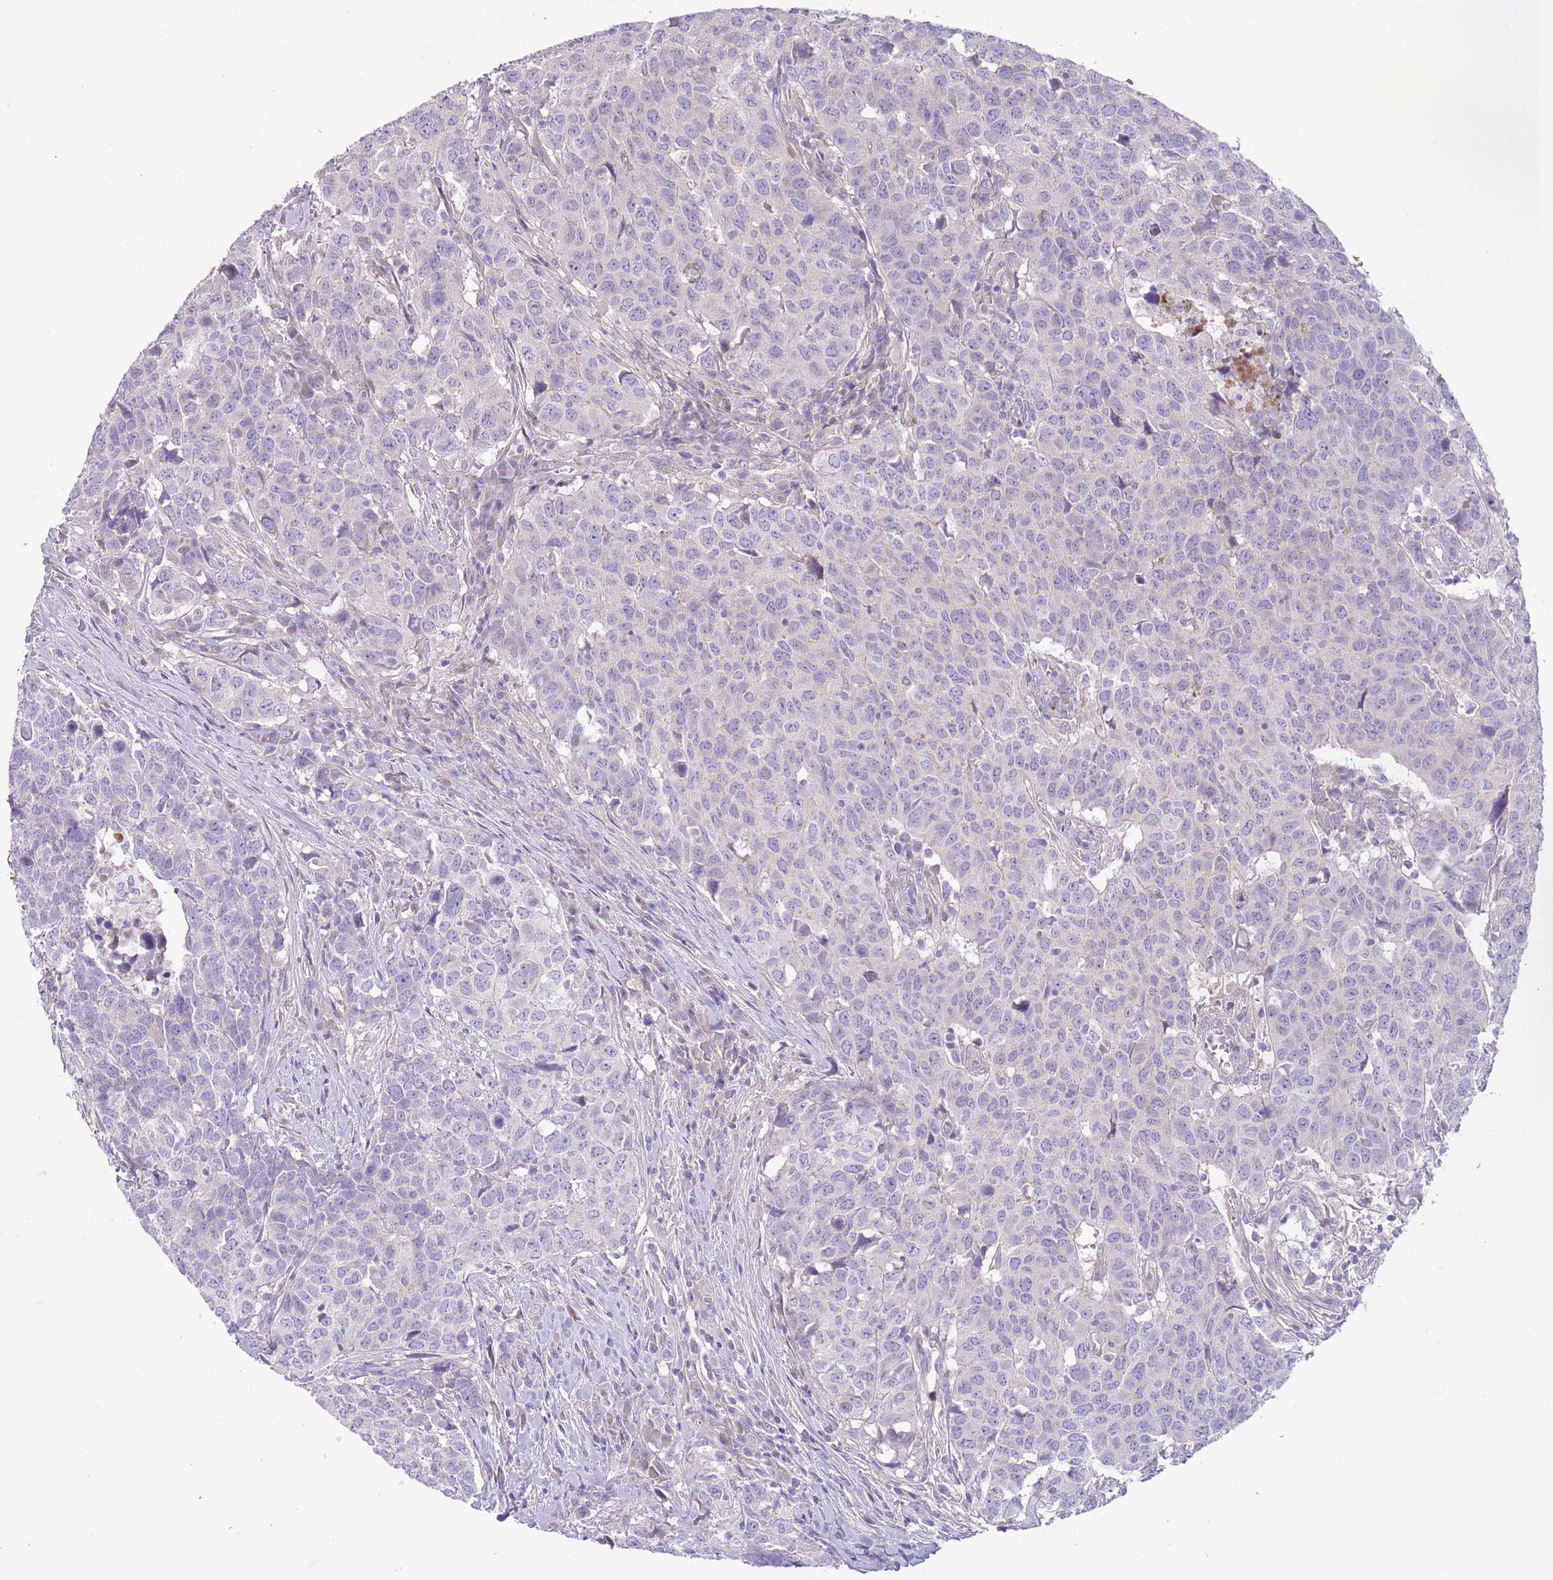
{"staining": {"intensity": "negative", "quantity": "none", "location": "none"}, "tissue": "head and neck cancer", "cell_type": "Tumor cells", "image_type": "cancer", "snomed": [{"axis": "morphology", "description": "Normal tissue, NOS"}, {"axis": "morphology", "description": "Squamous cell carcinoma, NOS"}, {"axis": "topography", "description": "Skeletal muscle"}, {"axis": "topography", "description": "Vascular tissue"}, {"axis": "topography", "description": "Peripheral nerve tissue"}, {"axis": "topography", "description": "Head-Neck"}], "caption": "IHC image of squamous cell carcinoma (head and neck) stained for a protein (brown), which reveals no staining in tumor cells. (DAB IHC, high magnification).", "gene": "CFH", "patient": {"sex": "male", "age": 66}}